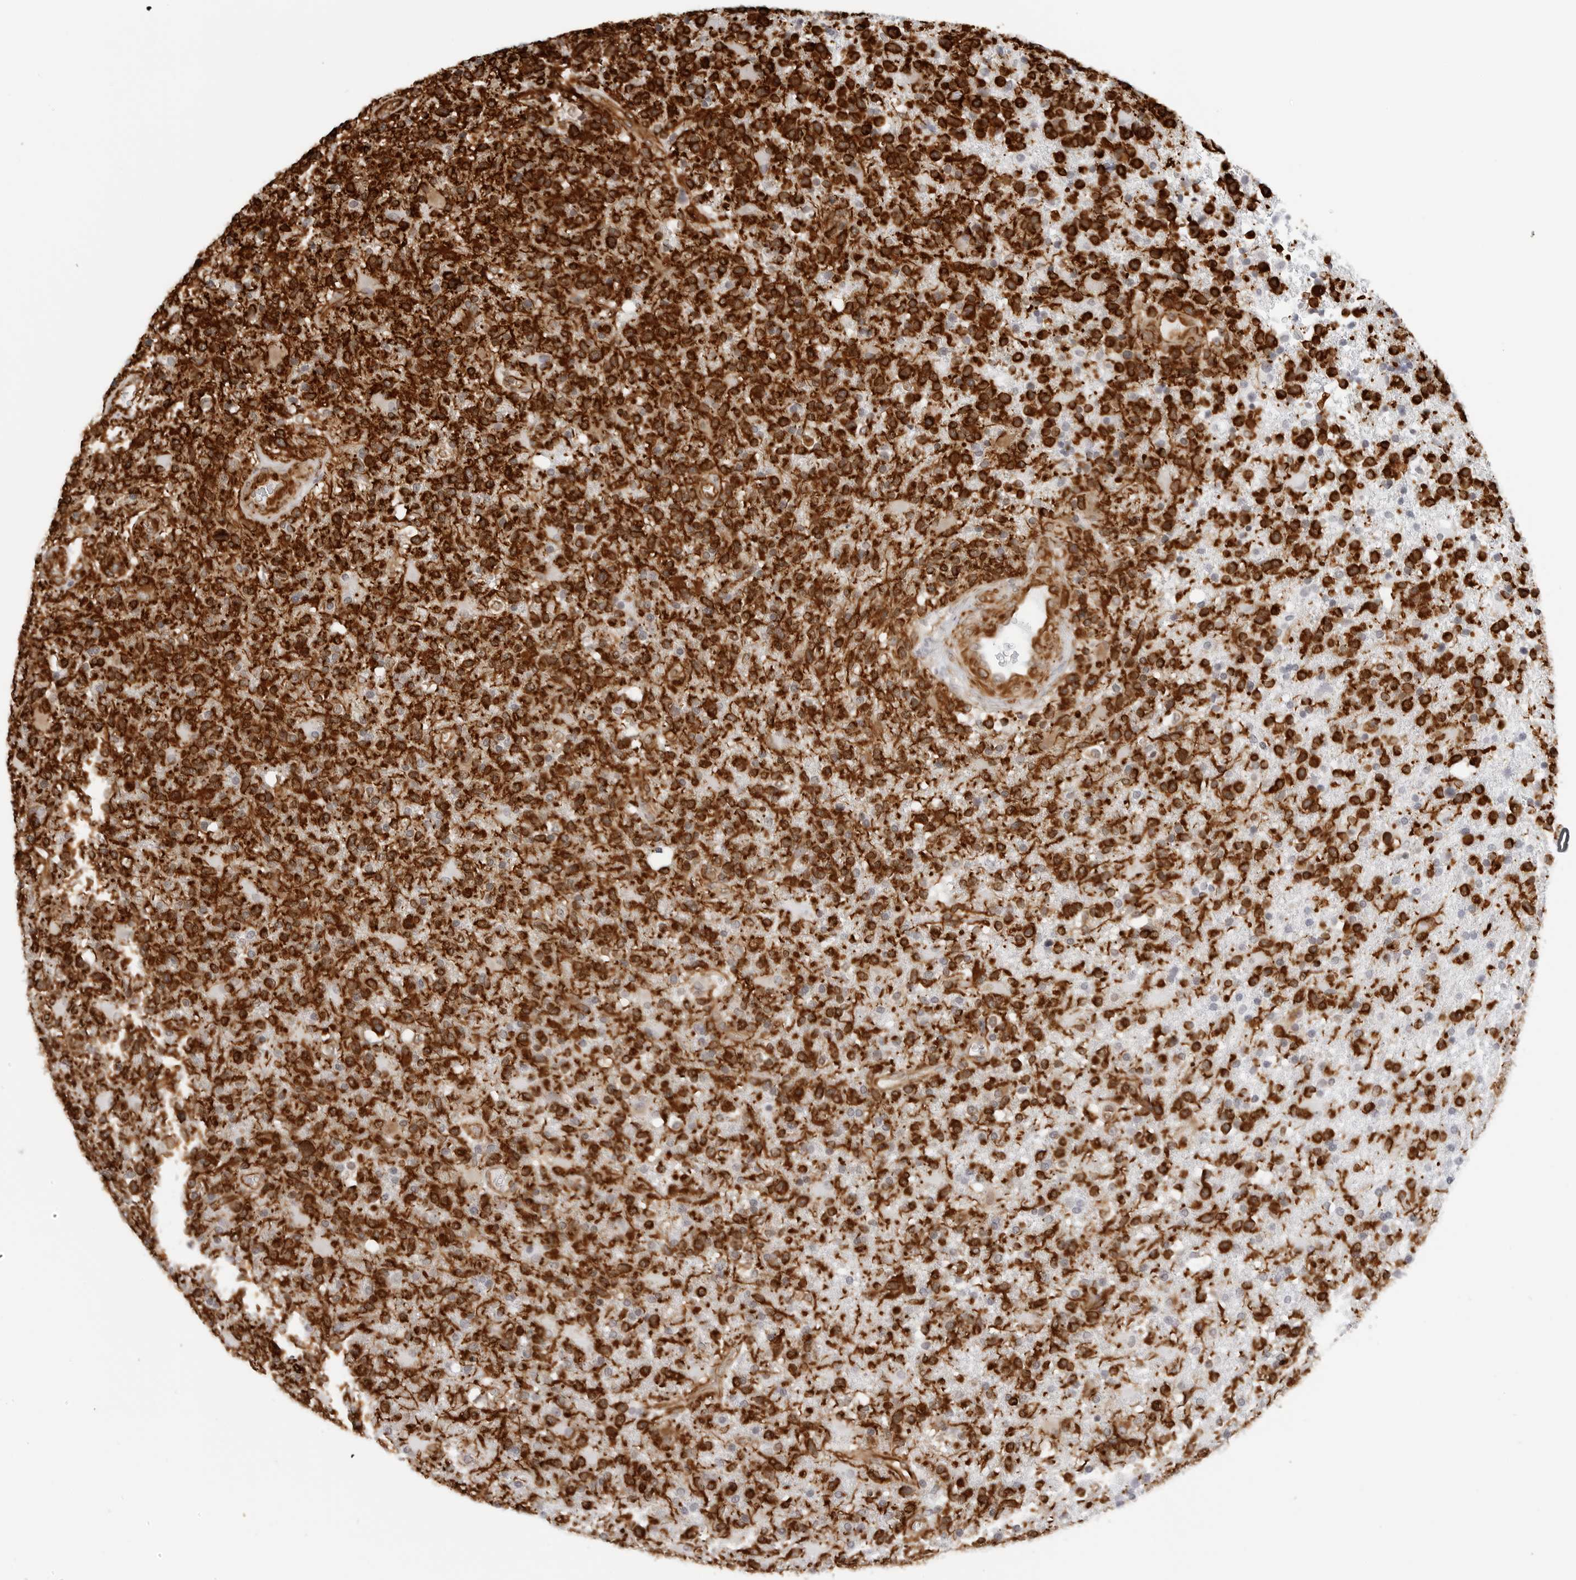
{"staining": {"intensity": "strong", "quantity": ">75%", "location": "cytoplasmic/membranous"}, "tissue": "glioma", "cell_type": "Tumor cells", "image_type": "cancer", "snomed": [{"axis": "morphology", "description": "Glioma, malignant, High grade"}, {"axis": "topography", "description": "Brain"}], "caption": "Glioma stained for a protein (brown) exhibits strong cytoplasmic/membranous positive positivity in approximately >75% of tumor cells.", "gene": "NES", "patient": {"sex": "male", "age": 72}}